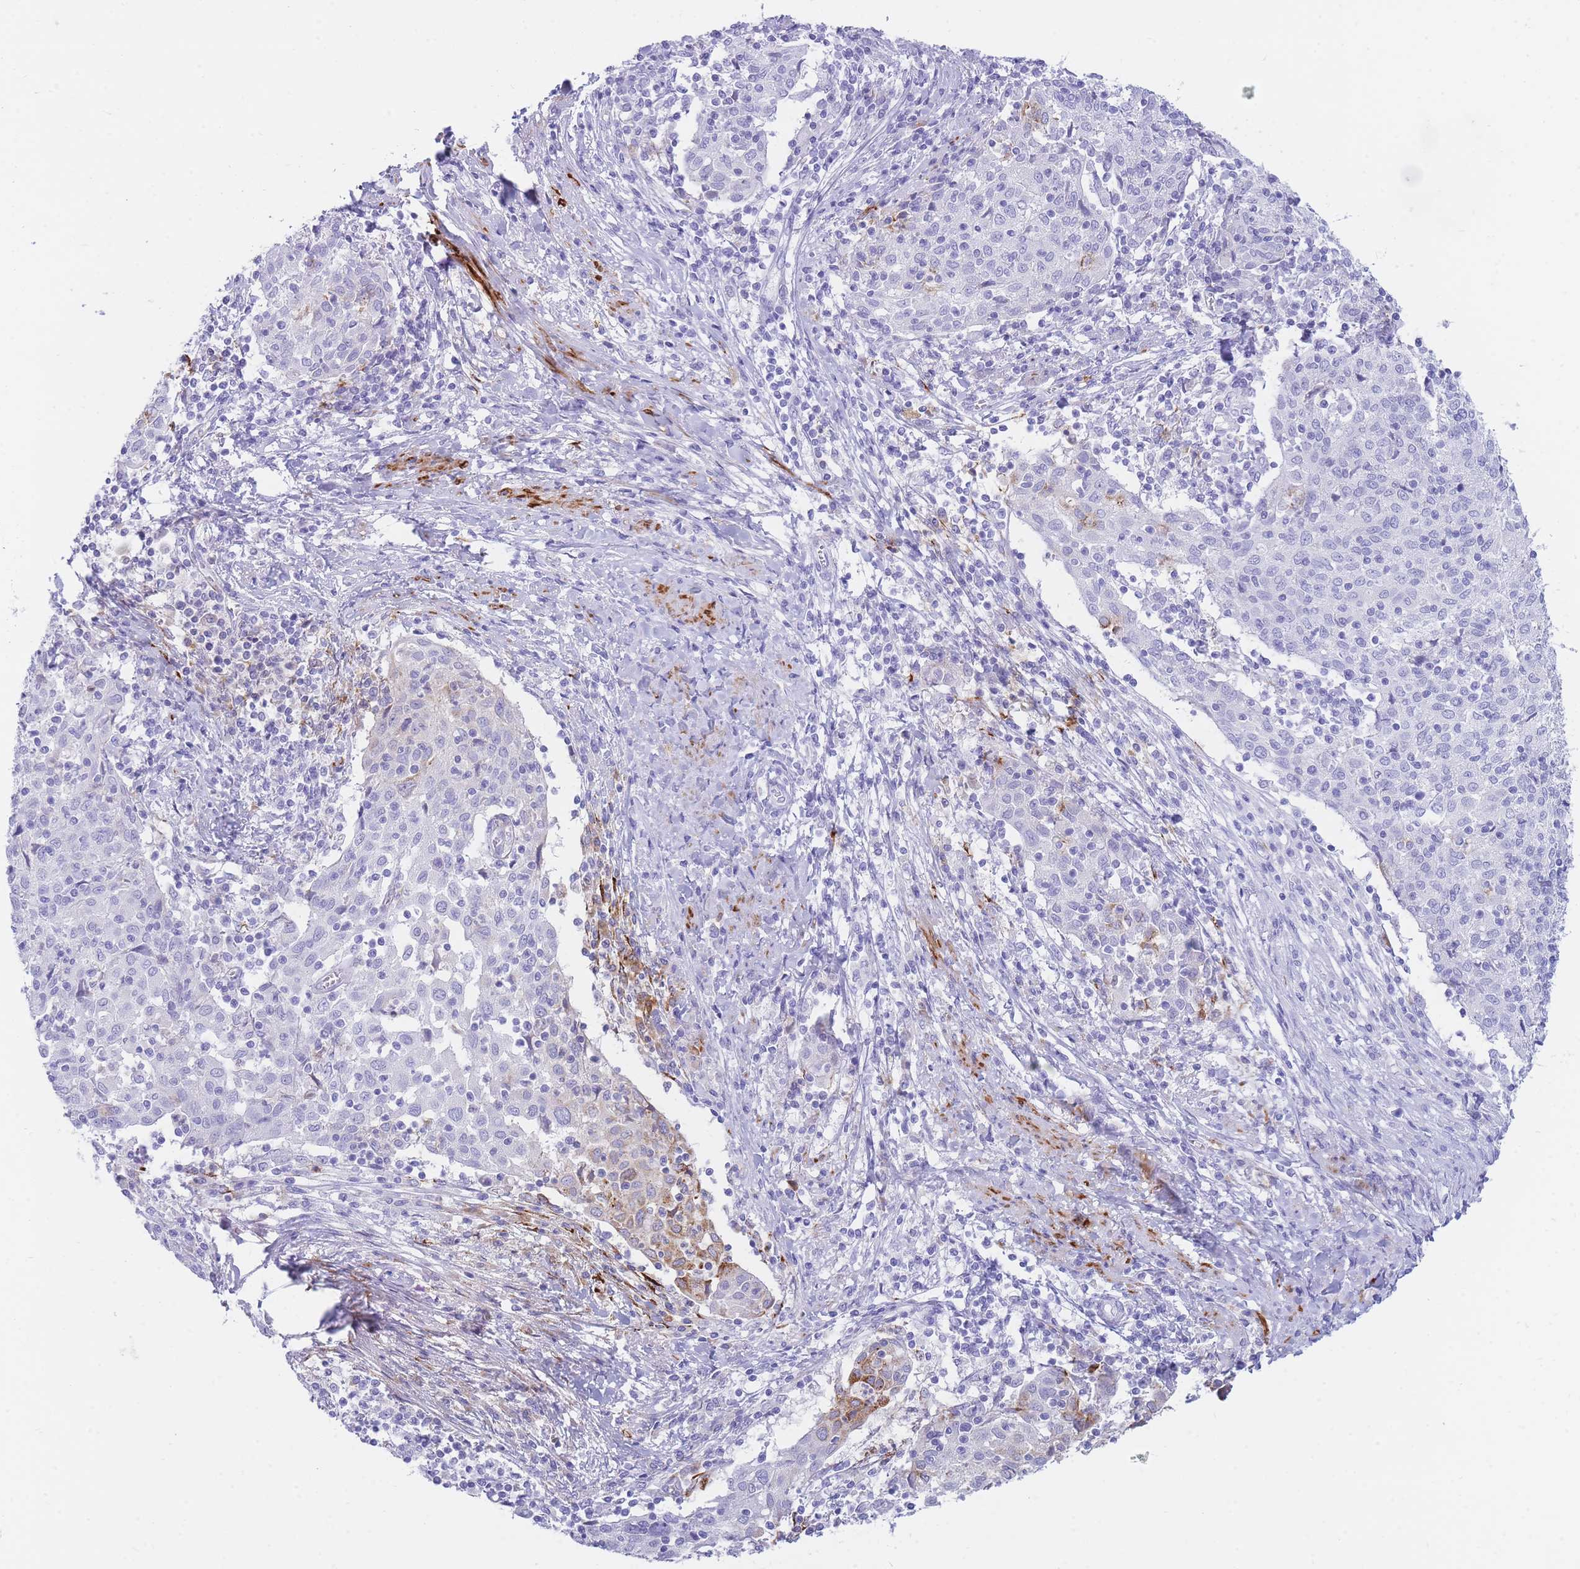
{"staining": {"intensity": "negative", "quantity": "none", "location": "none"}, "tissue": "cervical cancer", "cell_type": "Tumor cells", "image_type": "cancer", "snomed": [{"axis": "morphology", "description": "Squamous cell carcinoma, NOS"}, {"axis": "topography", "description": "Cervix"}], "caption": "High magnification brightfield microscopy of cervical squamous cell carcinoma stained with DAB (3,3'-diaminobenzidine) (brown) and counterstained with hematoxylin (blue): tumor cells show no significant staining. (Immunohistochemistry (ihc), brightfield microscopy, high magnification).", "gene": "NKX1-2", "patient": {"sex": "female", "age": 52}}